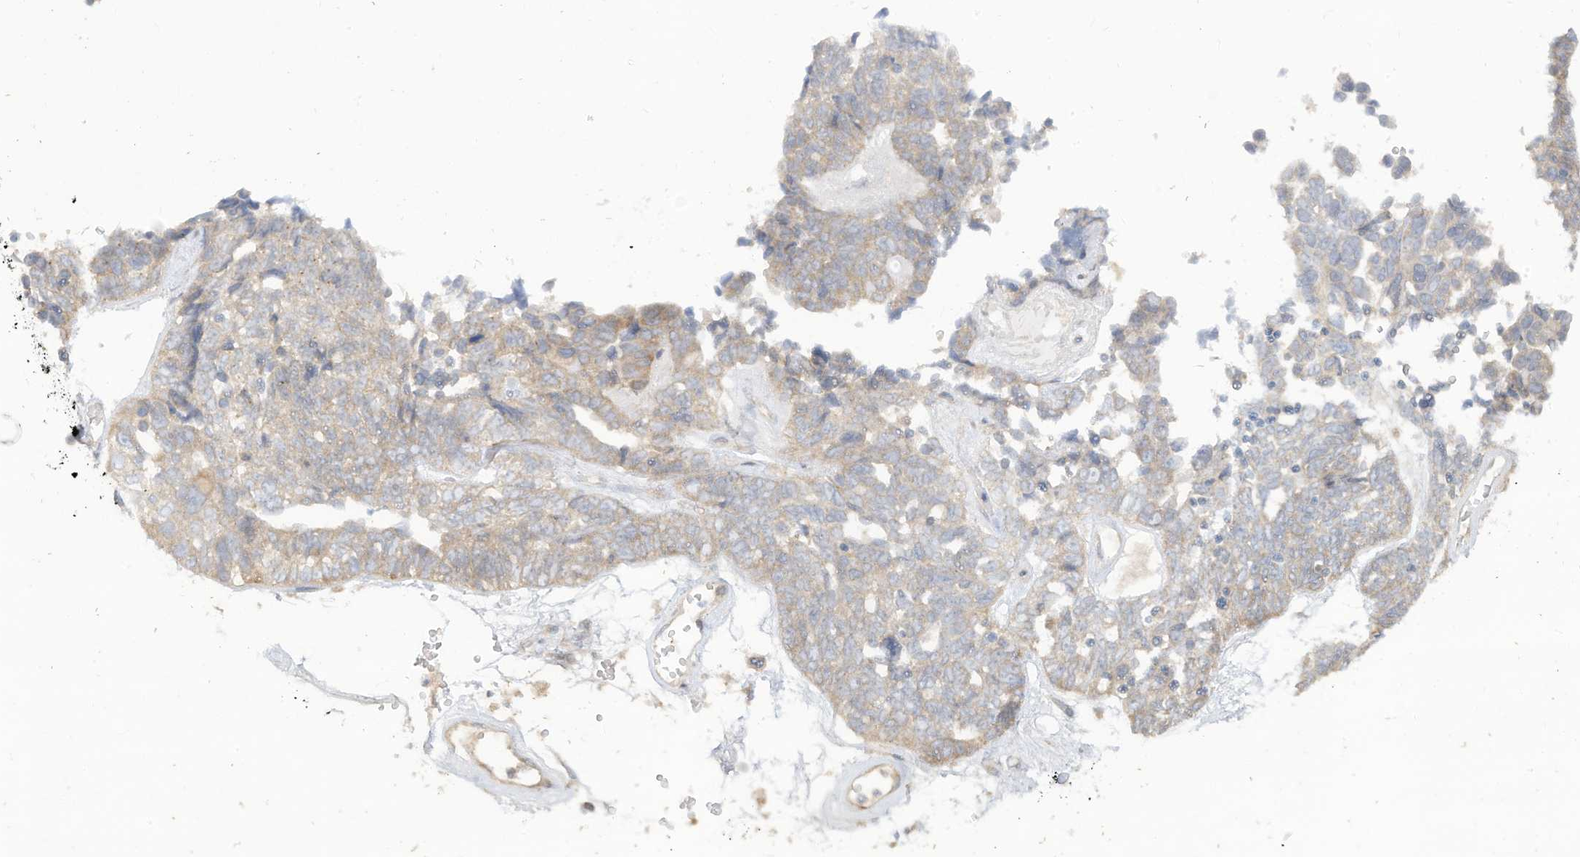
{"staining": {"intensity": "negative", "quantity": "none", "location": "none"}, "tissue": "ovarian cancer", "cell_type": "Tumor cells", "image_type": "cancer", "snomed": [{"axis": "morphology", "description": "Cystadenocarcinoma, serous, NOS"}, {"axis": "topography", "description": "Ovary"}], "caption": "Tumor cells show no significant protein staining in ovarian cancer (serous cystadenocarcinoma).", "gene": "LRRN2", "patient": {"sex": "female", "age": 79}}